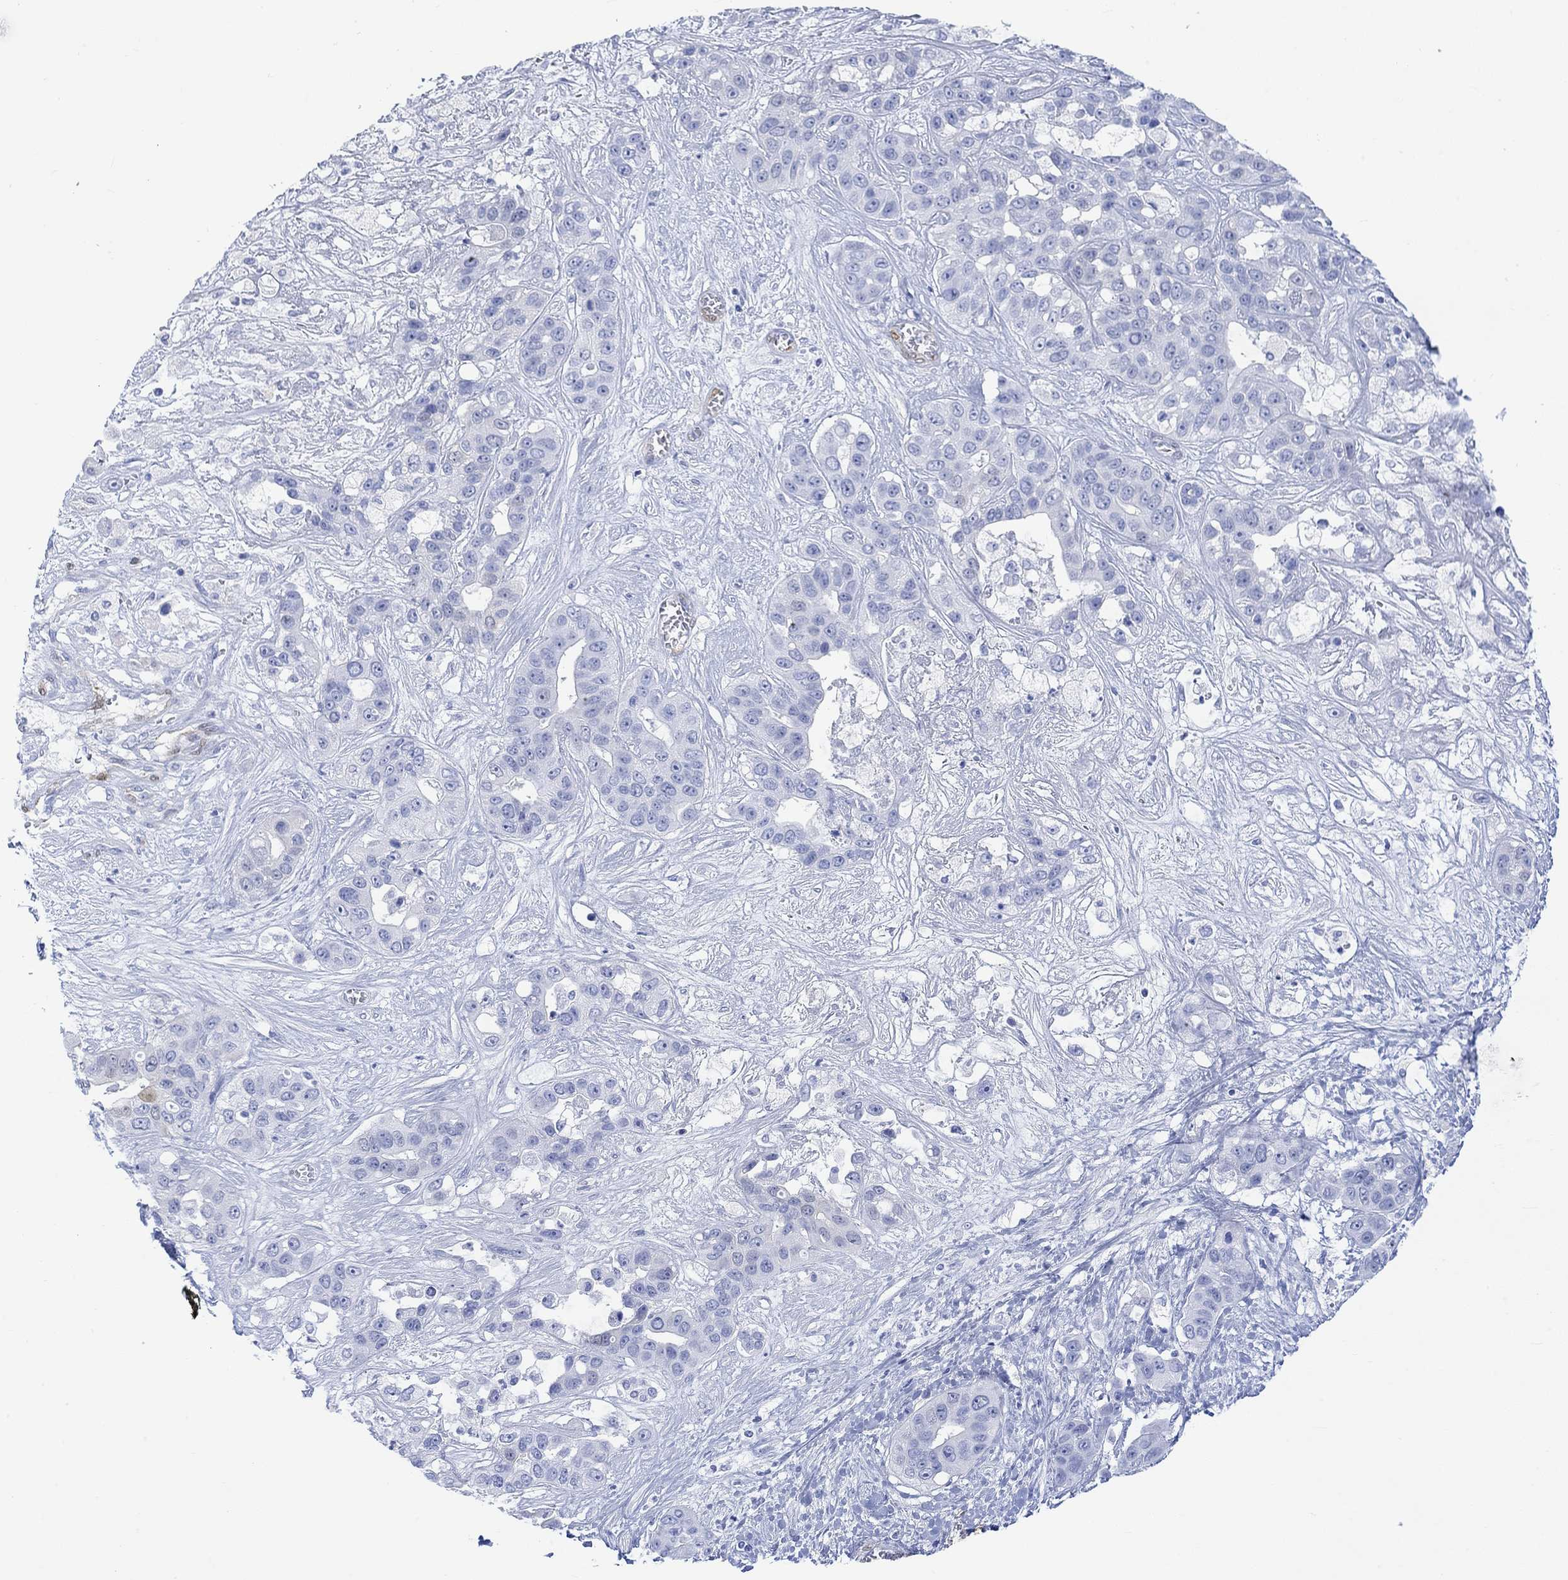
{"staining": {"intensity": "negative", "quantity": "none", "location": "none"}, "tissue": "liver cancer", "cell_type": "Tumor cells", "image_type": "cancer", "snomed": [{"axis": "morphology", "description": "Cholangiocarcinoma"}, {"axis": "topography", "description": "Liver"}], "caption": "An IHC image of liver cancer (cholangiocarcinoma) is shown. There is no staining in tumor cells of liver cancer (cholangiocarcinoma).", "gene": "TPPP3", "patient": {"sex": "female", "age": 52}}